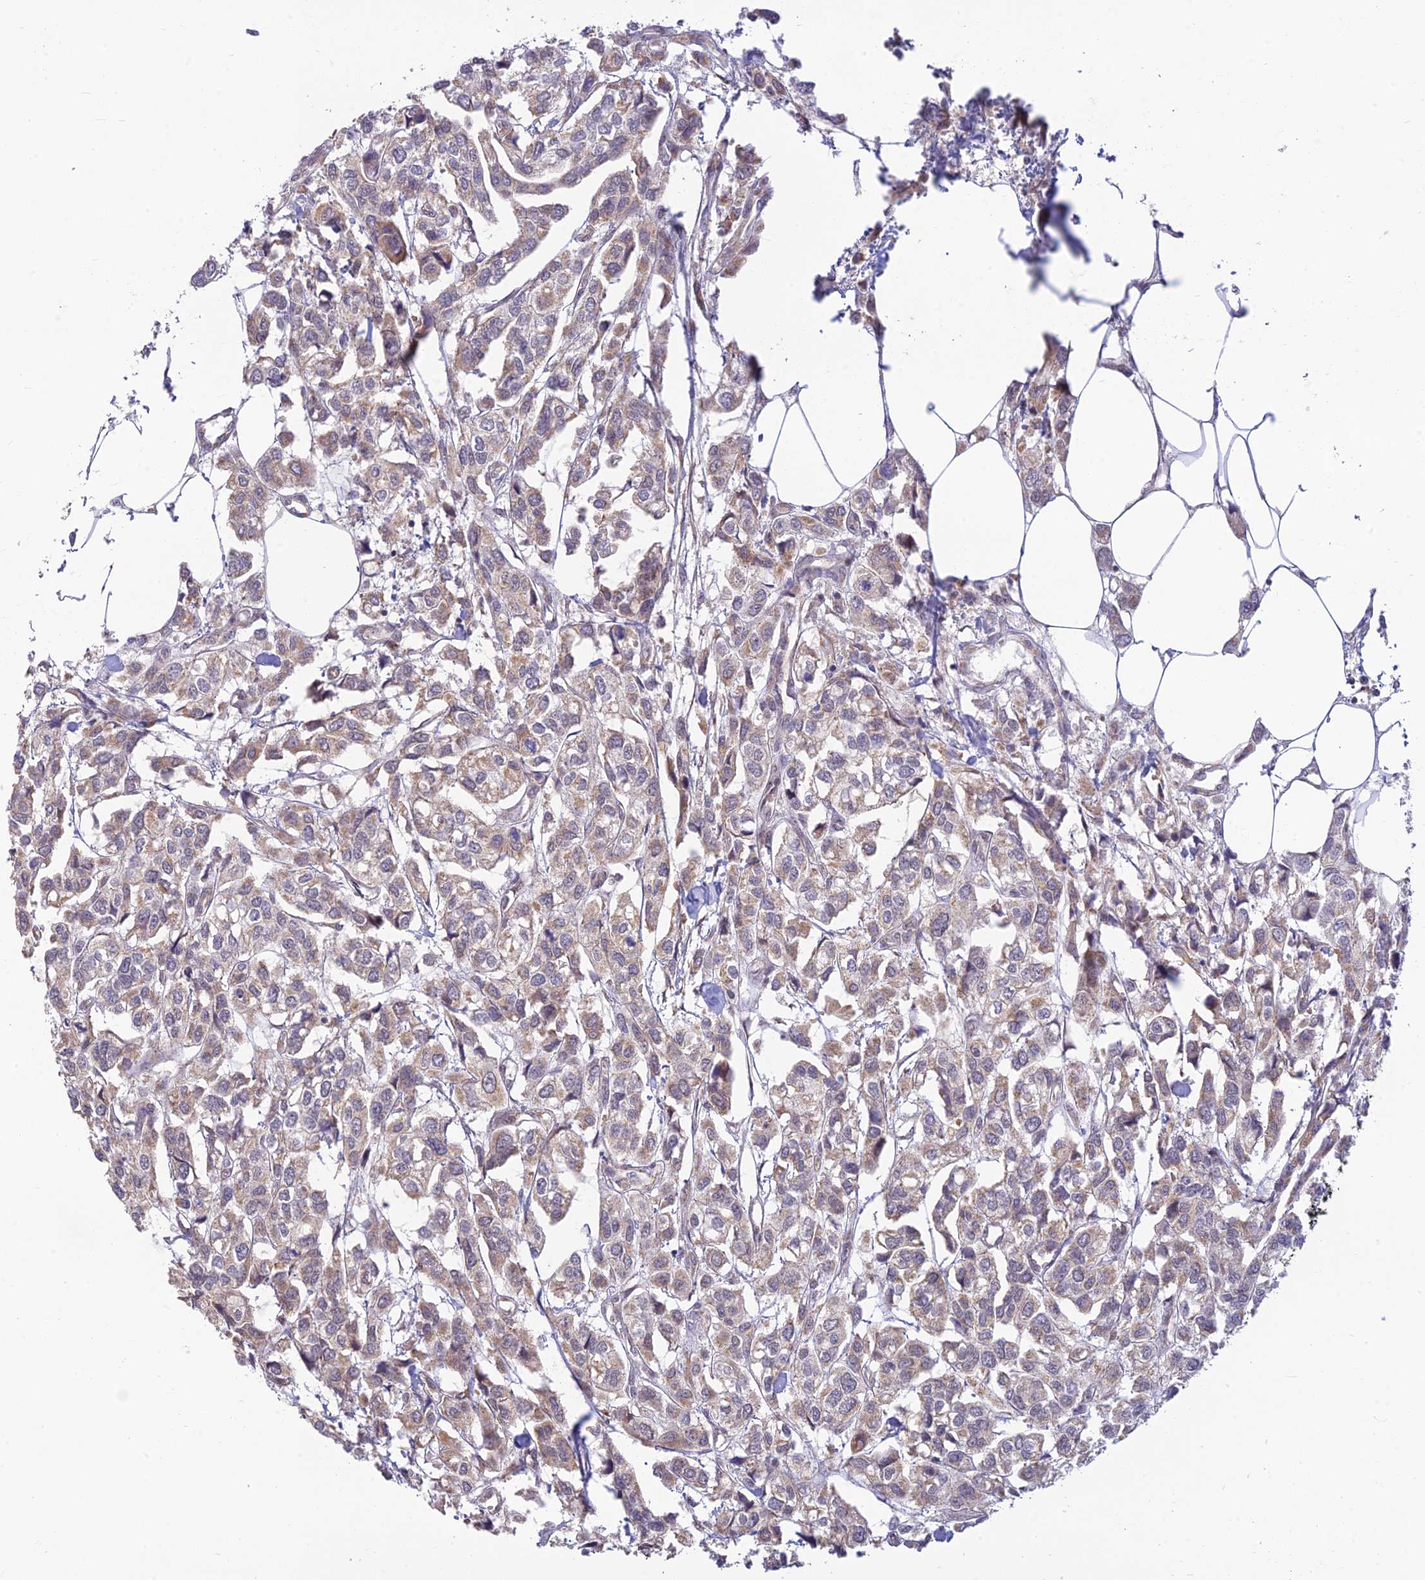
{"staining": {"intensity": "weak", "quantity": "<25%", "location": "cytoplasmic/membranous"}, "tissue": "urothelial cancer", "cell_type": "Tumor cells", "image_type": "cancer", "snomed": [{"axis": "morphology", "description": "Urothelial carcinoma, High grade"}, {"axis": "topography", "description": "Urinary bladder"}], "caption": "This is an IHC image of human urothelial carcinoma (high-grade). There is no staining in tumor cells.", "gene": "MICOS13", "patient": {"sex": "male", "age": 67}}